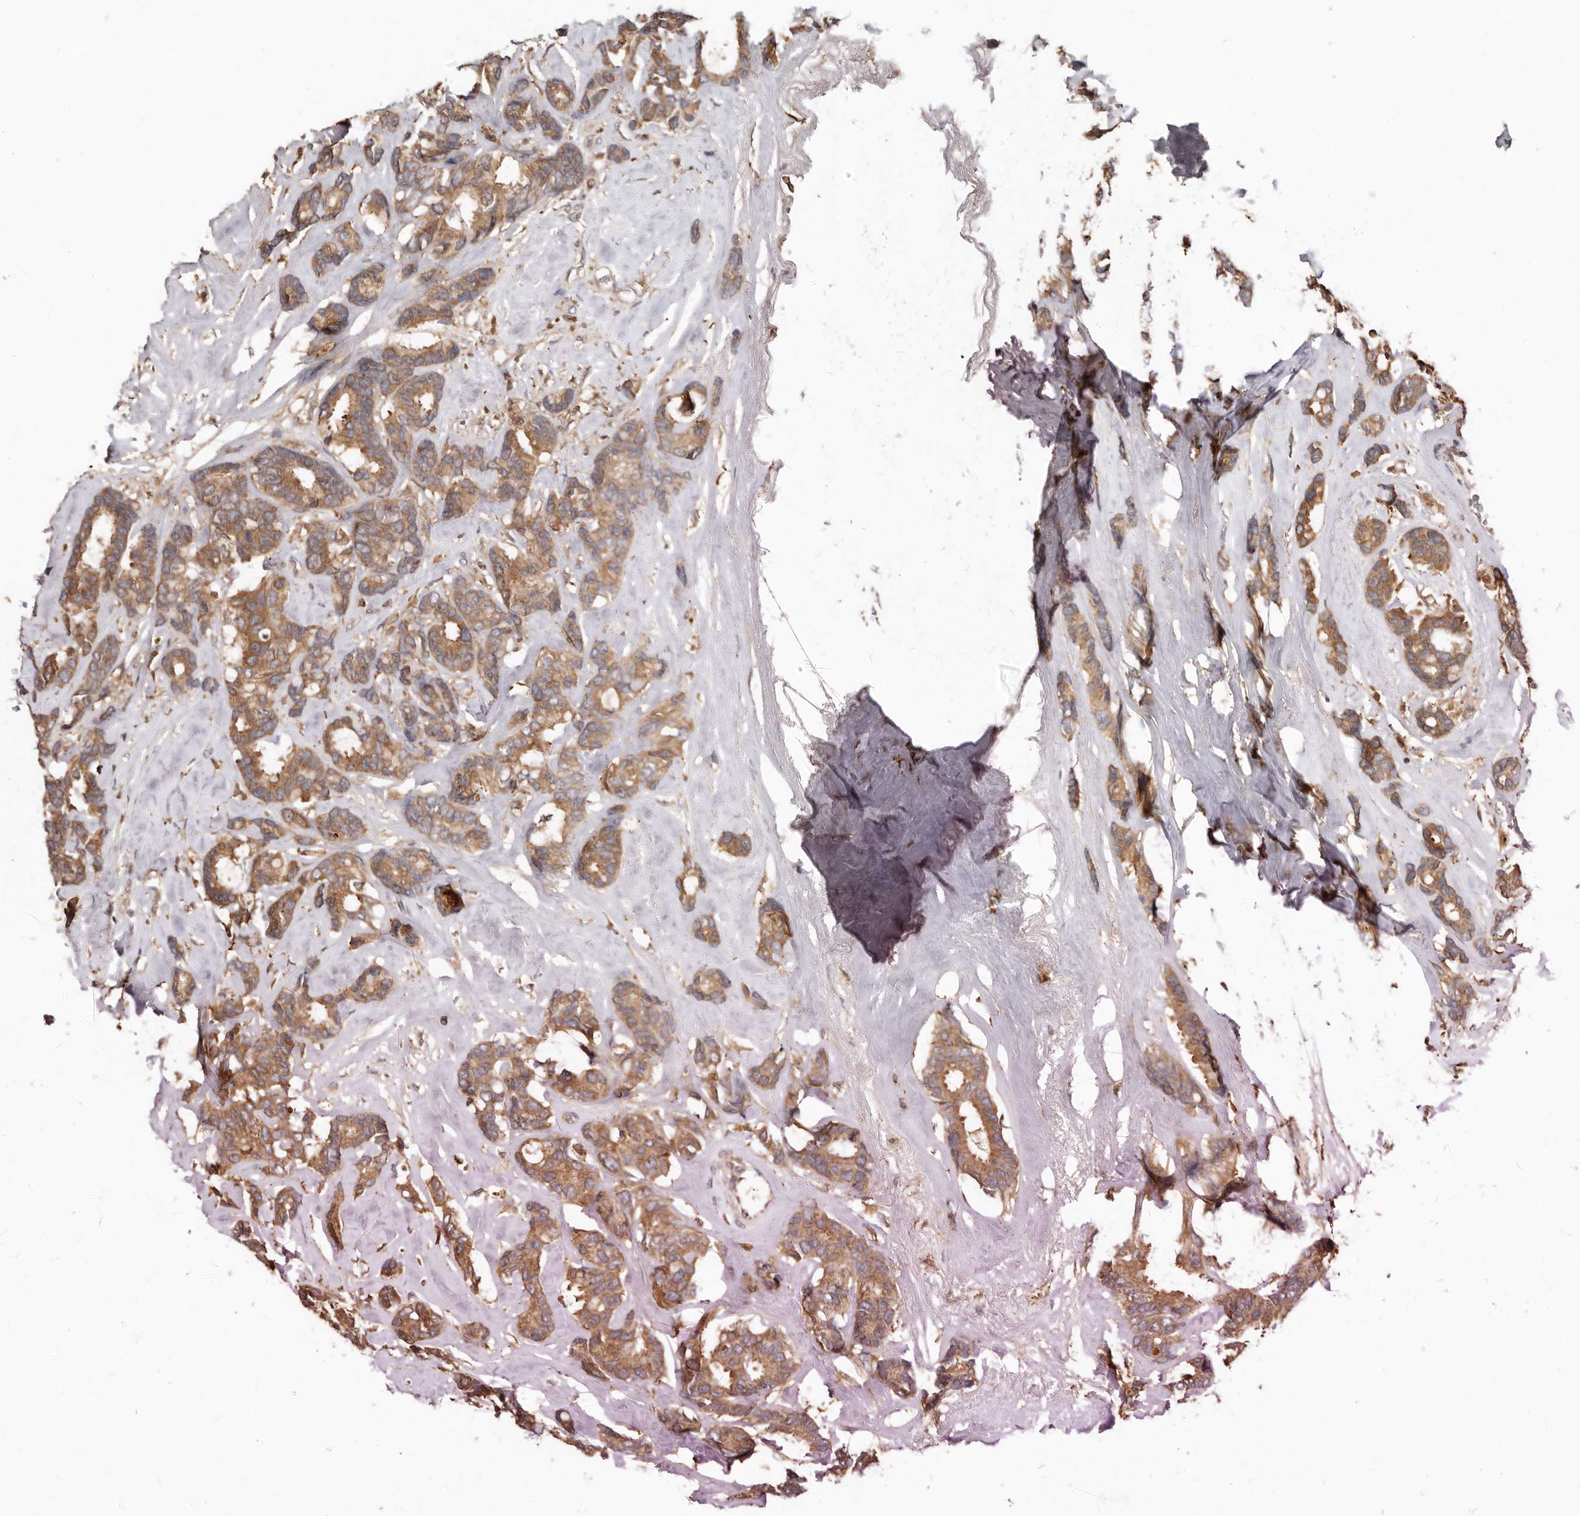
{"staining": {"intensity": "moderate", "quantity": ">75%", "location": "cytoplasmic/membranous"}, "tissue": "breast cancer", "cell_type": "Tumor cells", "image_type": "cancer", "snomed": [{"axis": "morphology", "description": "Duct carcinoma"}, {"axis": "topography", "description": "Breast"}], "caption": "Immunohistochemistry (IHC) photomicrograph of neoplastic tissue: human breast cancer (intraductal carcinoma) stained using immunohistochemistry reveals medium levels of moderate protein expression localized specifically in the cytoplasmic/membranous of tumor cells, appearing as a cytoplasmic/membranous brown color.", "gene": "RSPO2", "patient": {"sex": "female", "age": 87}}